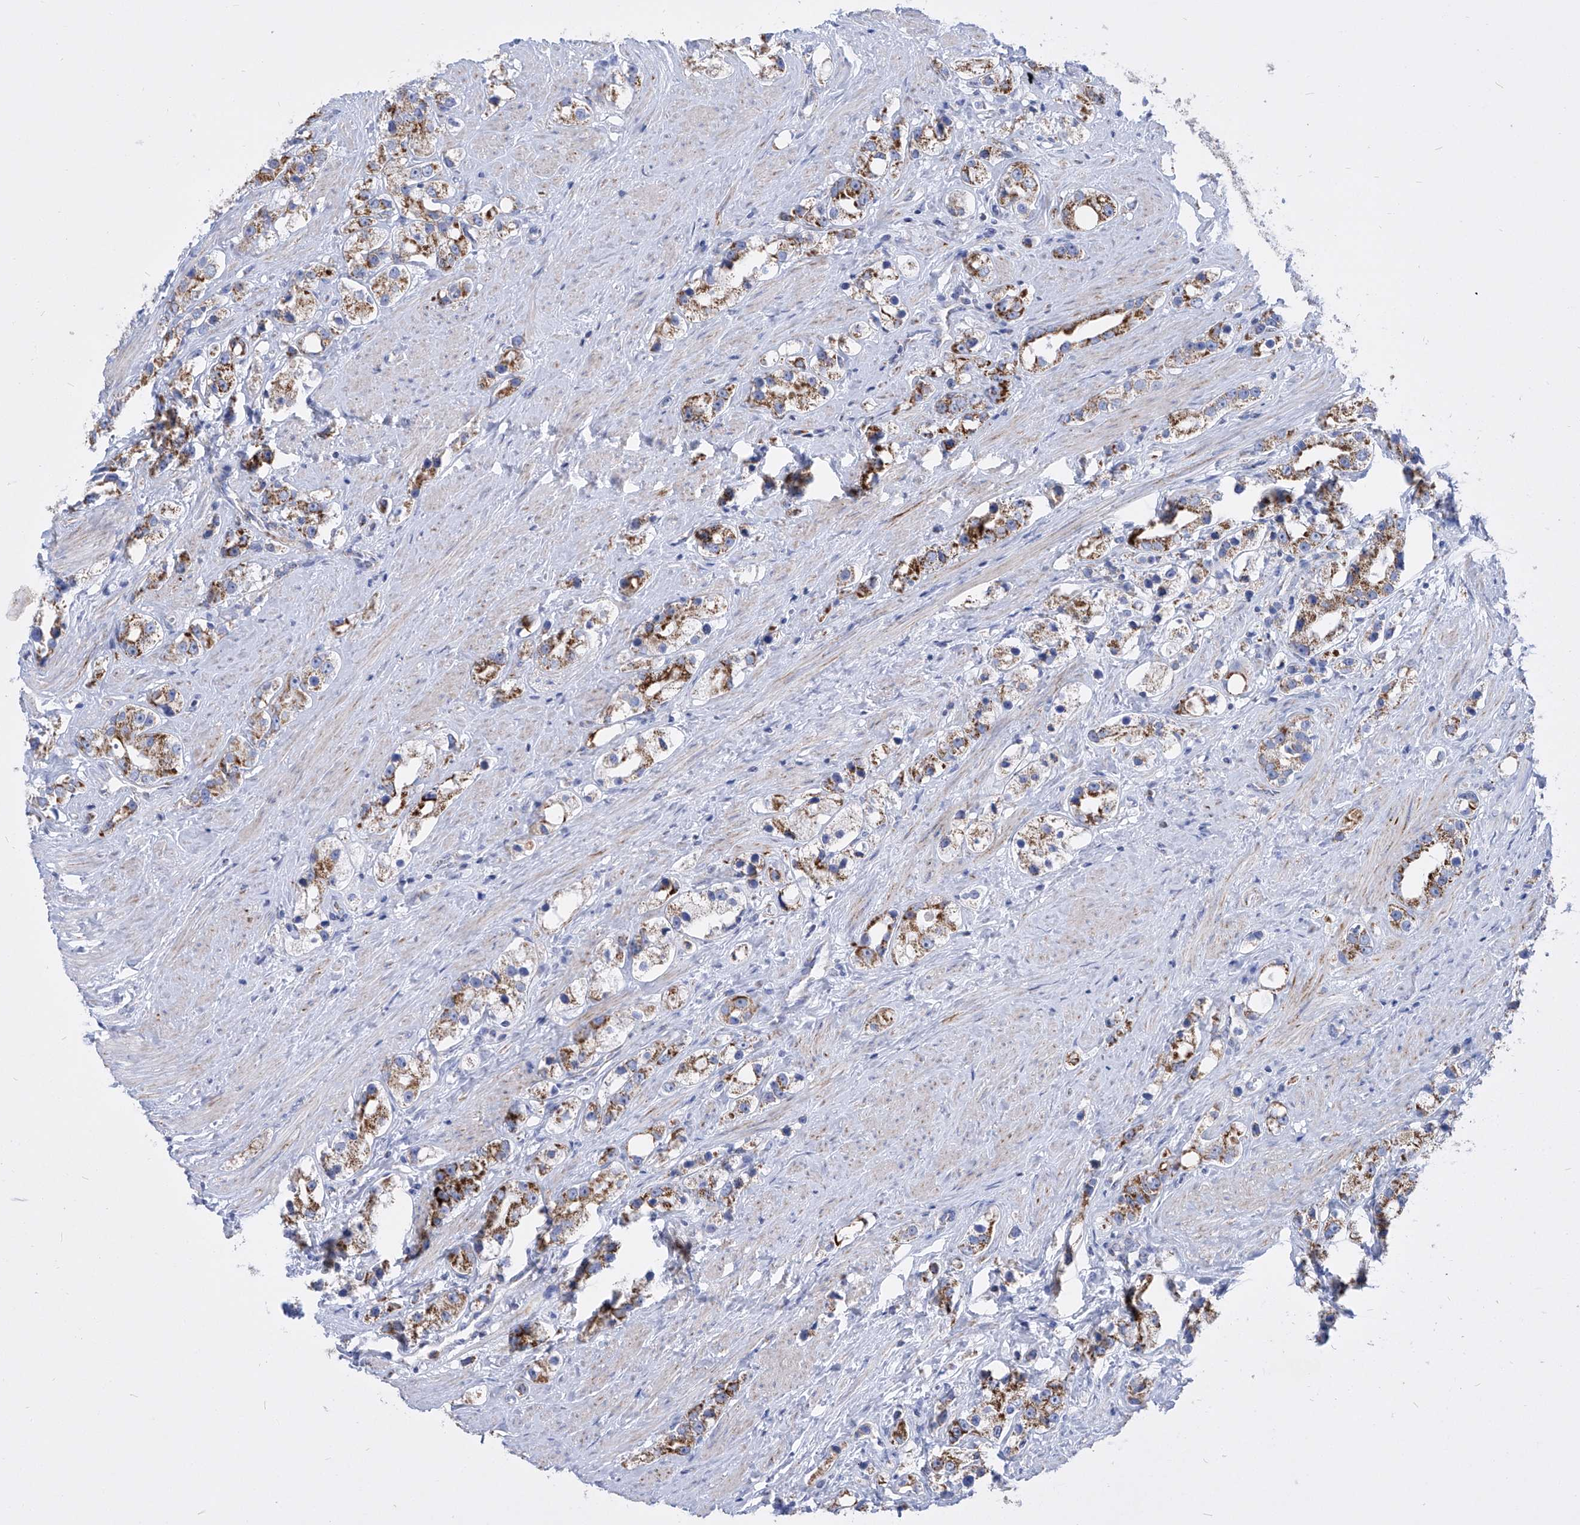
{"staining": {"intensity": "moderate", "quantity": ">75%", "location": "cytoplasmic/membranous"}, "tissue": "prostate cancer", "cell_type": "Tumor cells", "image_type": "cancer", "snomed": [{"axis": "morphology", "description": "Adenocarcinoma, NOS"}, {"axis": "topography", "description": "Prostate"}], "caption": "A brown stain labels moderate cytoplasmic/membranous expression of a protein in human adenocarcinoma (prostate) tumor cells. (DAB (3,3'-diaminobenzidine) IHC with brightfield microscopy, high magnification).", "gene": "COQ3", "patient": {"sex": "male", "age": 79}}